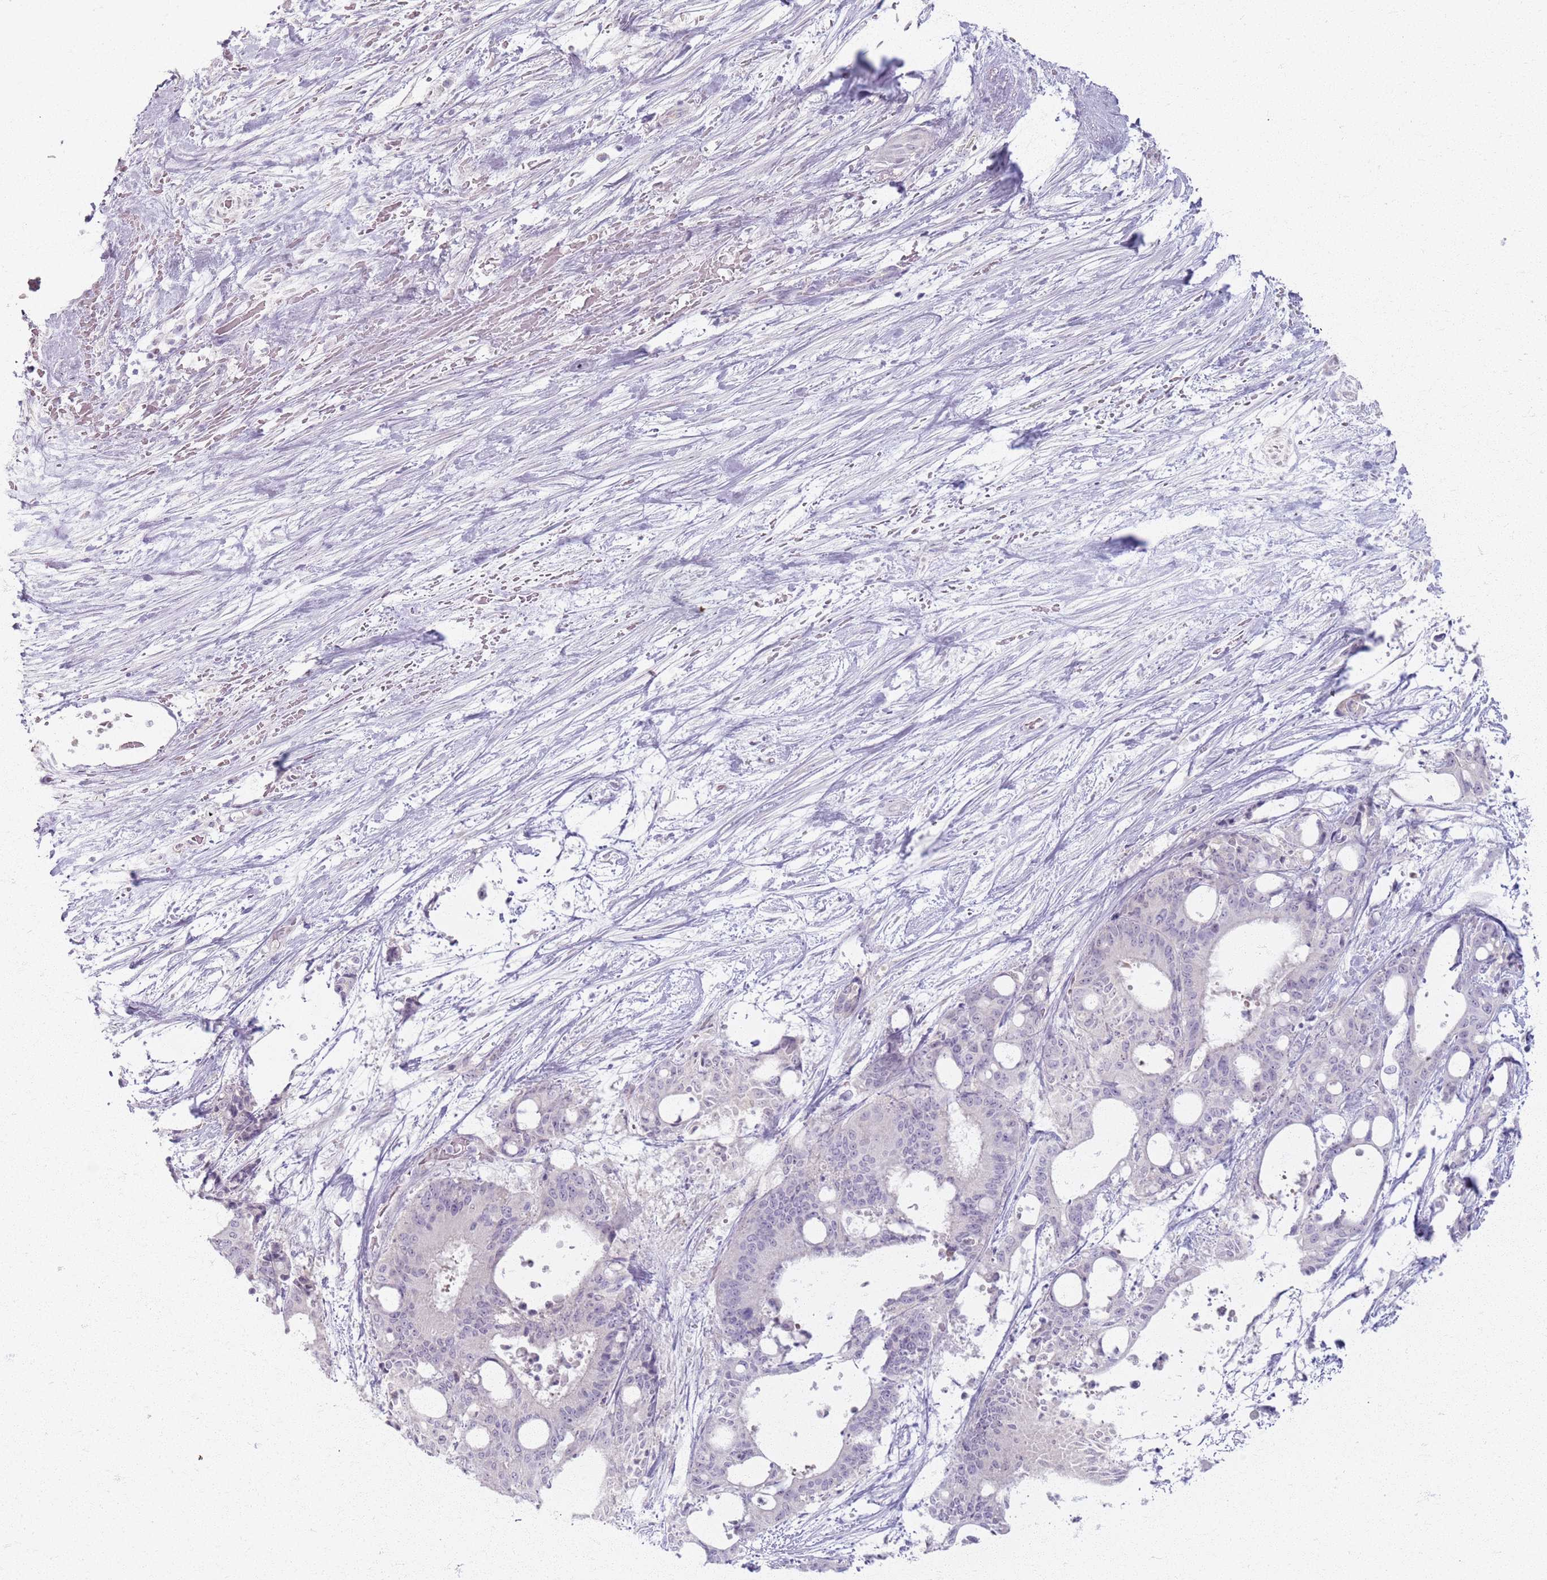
{"staining": {"intensity": "negative", "quantity": "none", "location": "none"}, "tissue": "liver cancer", "cell_type": "Tumor cells", "image_type": "cancer", "snomed": [{"axis": "morphology", "description": "Normal tissue, NOS"}, {"axis": "morphology", "description": "Cholangiocarcinoma"}, {"axis": "topography", "description": "Liver"}, {"axis": "topography", "description": "Peripheral nerve tissue"}], "caption": "Human liver cholangiocarcinoma stained for a protein using IHC displays no positivity in tumor cells.", "gene": "CRIPT", "patient": {"sex": "female", "age": 73}}